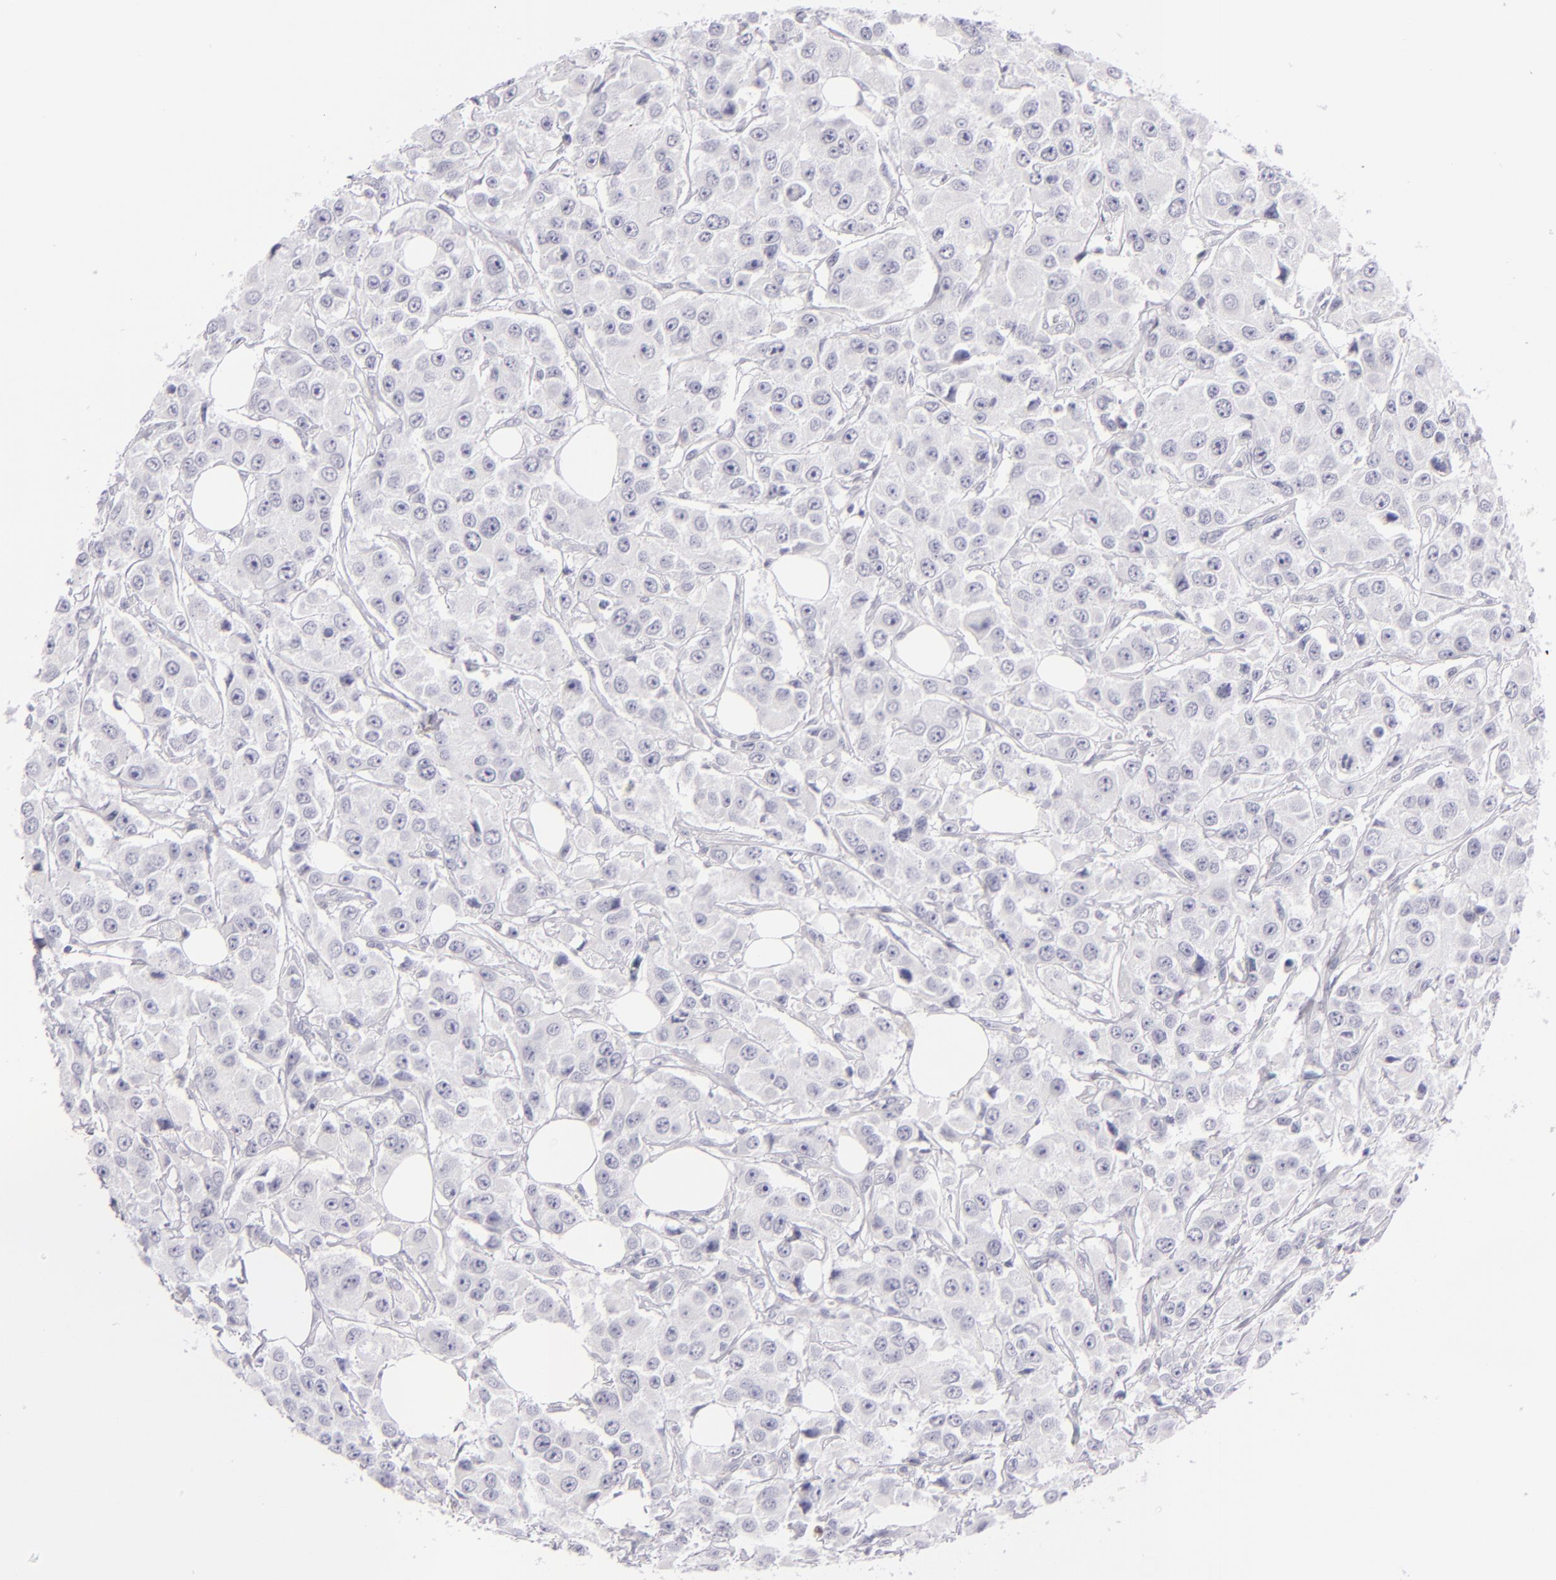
{"staining": {"intensity": "negative", "quantity": "none", "location": "none"}, "tissue": "breast cancer", "cell_type": "Tumor cells", "image_type": "cancer", "snomed": [{"axis": "morphology", "description": "Duct carcinoma"}, {"axis": "topography", "description": "Breast"}], "caption": "Human breast cancer (intraductal carcinoma) stained for a protein using IHC exhibits no positivity in tumor cells.", "gene": "F13A1", "patient": {"sex": "female", "age": 58}}